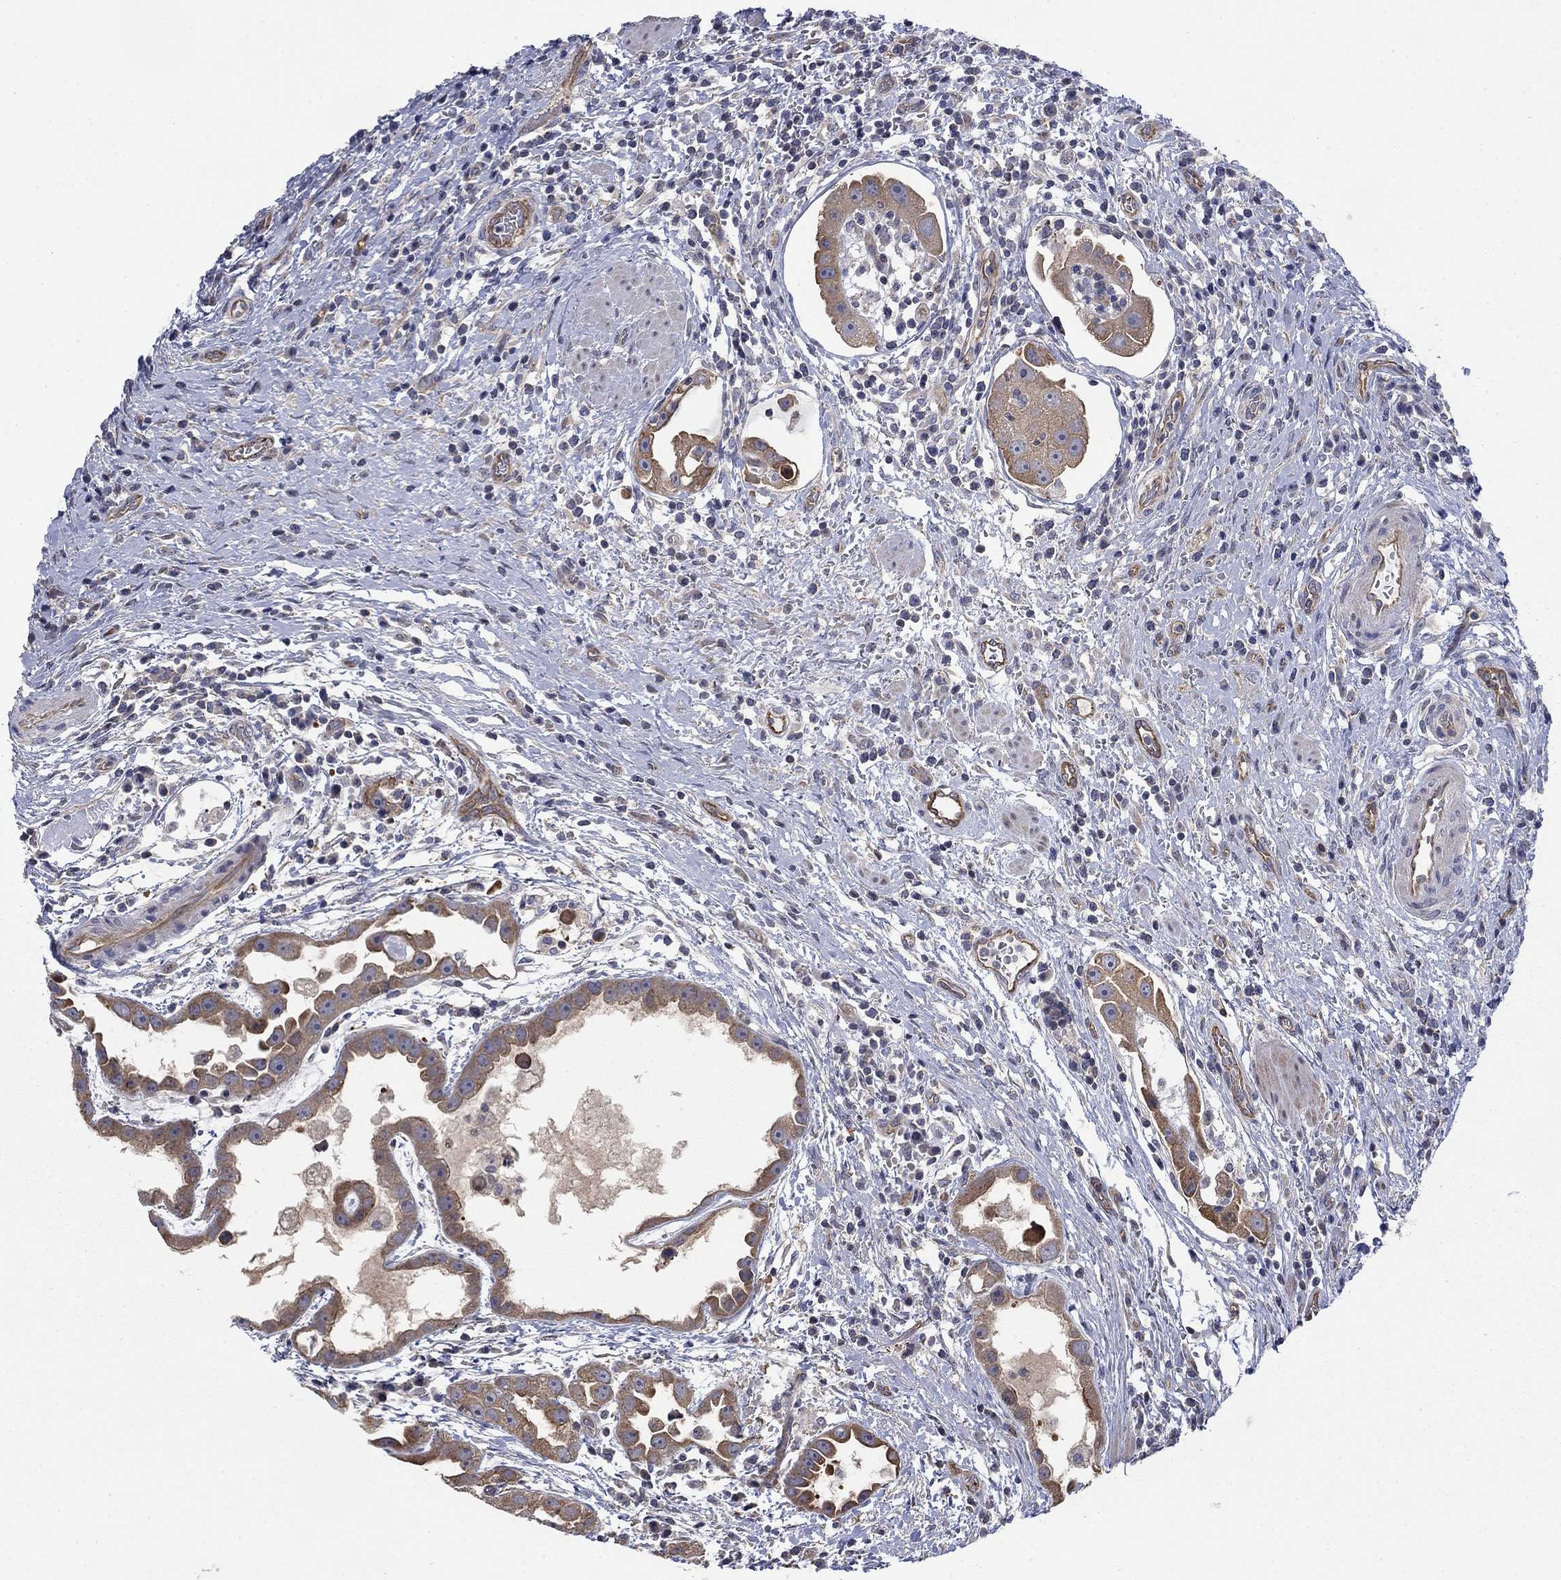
{"staining": {"intensity": "moderate", "quantity": "<25%", "location": "cytoplasmic/membranous"}, "tissue": "urothelial cancer", "cell_type": "Tumor cells", "image_type": "cancer", "snomed": [{"axis": "morphology", "description": "Urothelial carcinoma, High grade"}, {"axis": "topography", "description": "Urinary bladder"}], "caption": "The histopathology image displays immunohistochemical staining of urothelial carcinoma (high-grade). There is moderate cytoplasmic/membranous expression is identified in about <25% of tumor cells.", "gene": "PDZD2", "patient": {"sex": "female", "age": 41}}